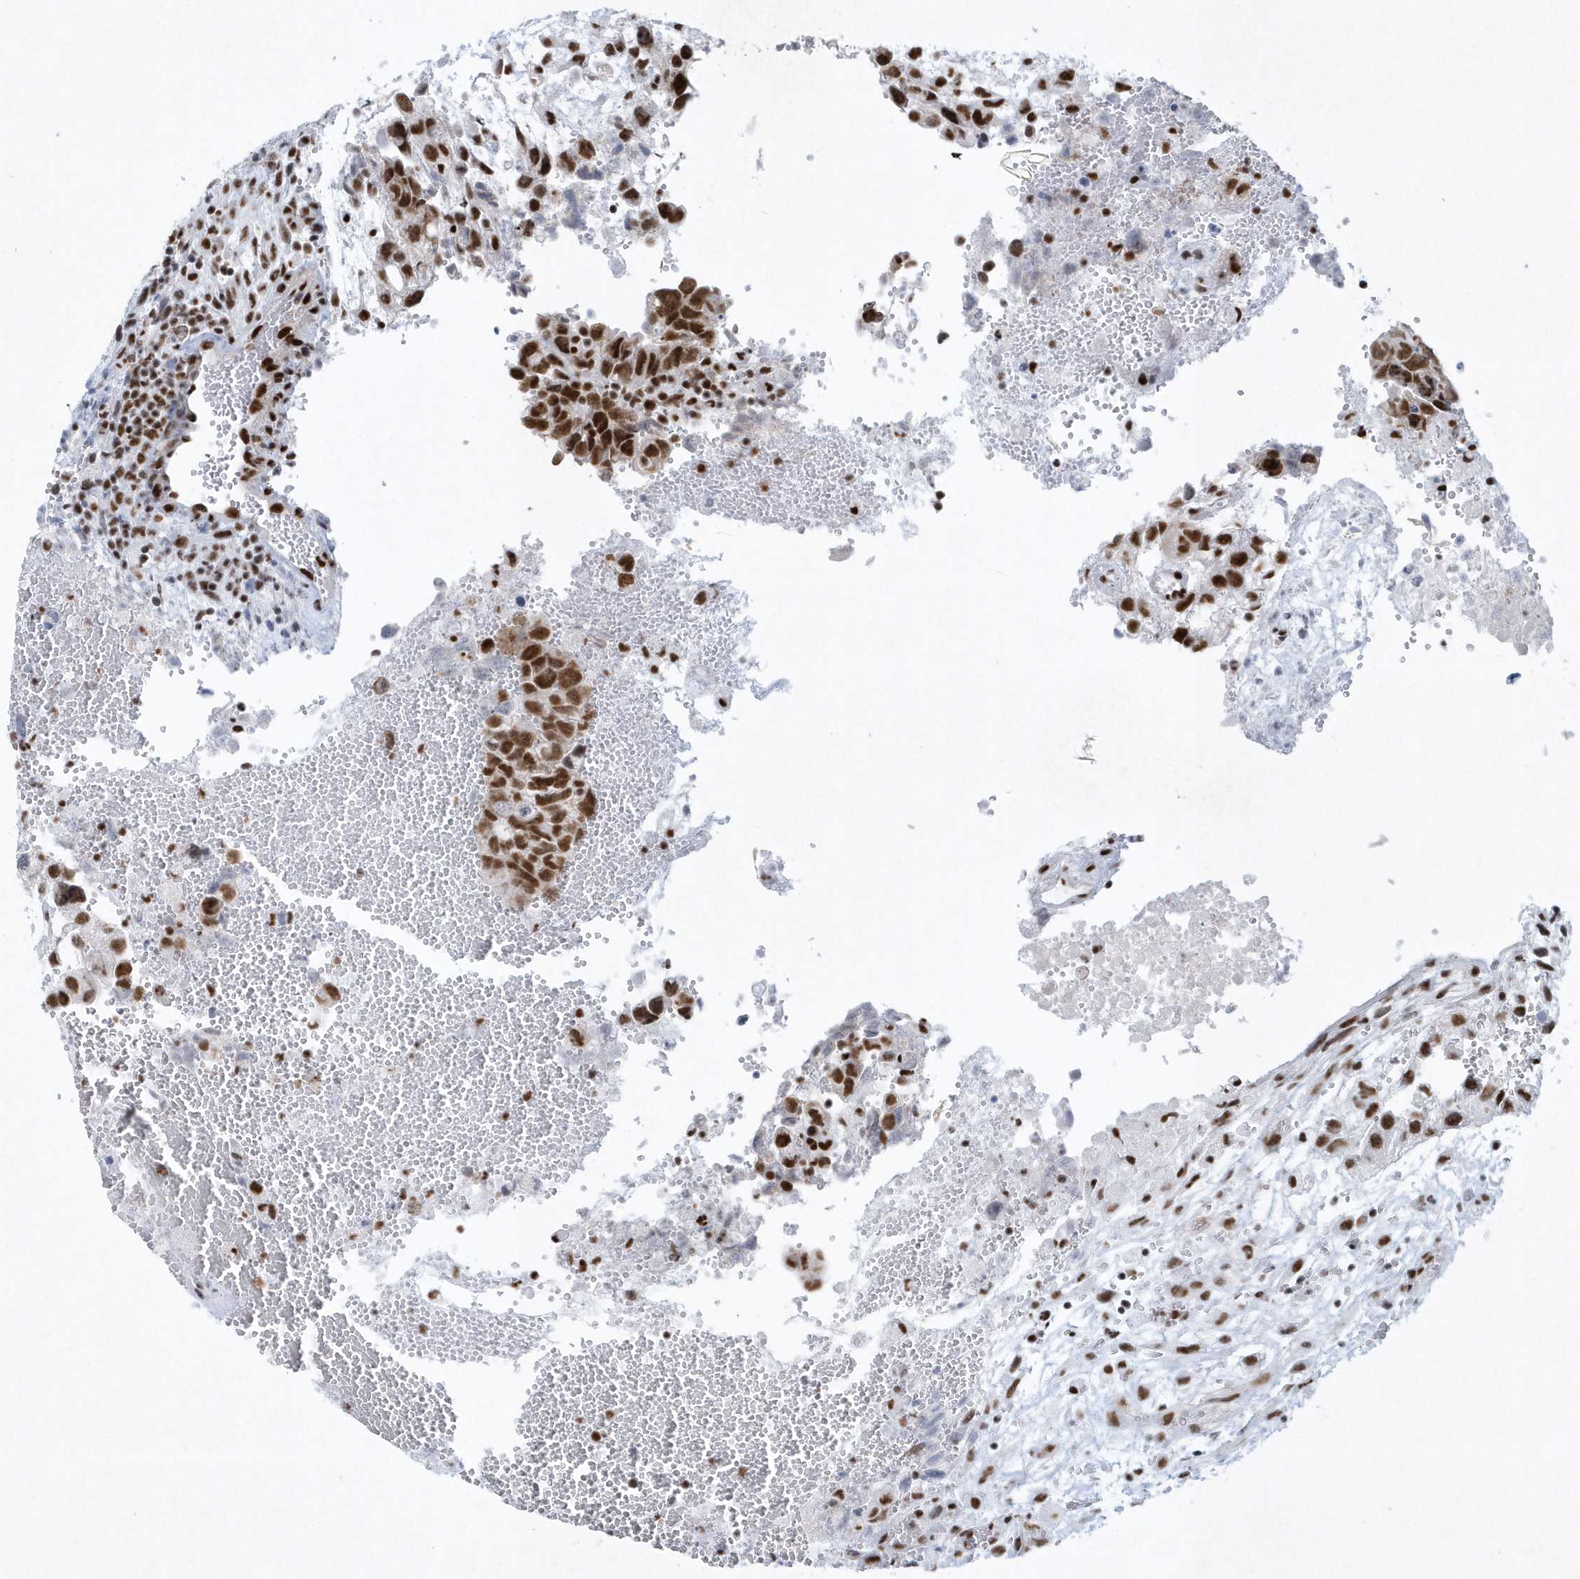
{"staining": {"intensity": "moderate", "quantity": ">75%", "location": "nuclear"}, "tissue": "testis cancer", "cell_type": "Tumor cells", "image_type": "cancer", "snomed": [{"axis": "morphology", "description": "Carcinoma, Embryonal, NOS"}, {"axis": "topography", "description": "Testis"}], "caption": "Testis embryonal carcinoma stained with DAB immunohistochemistry (IHC) exhibits medium levels of moderate nuclear positivity in approximately >75% of tumor cells. The protein of interest is stained brown, and the nuclei are stained in blue (DAB (3,3'-diaminobenzidine) IHC with brightfield microscopy, high magnification).", "gene": "DCLRE1A", "patient": {"sex": "male", "age": 37}}